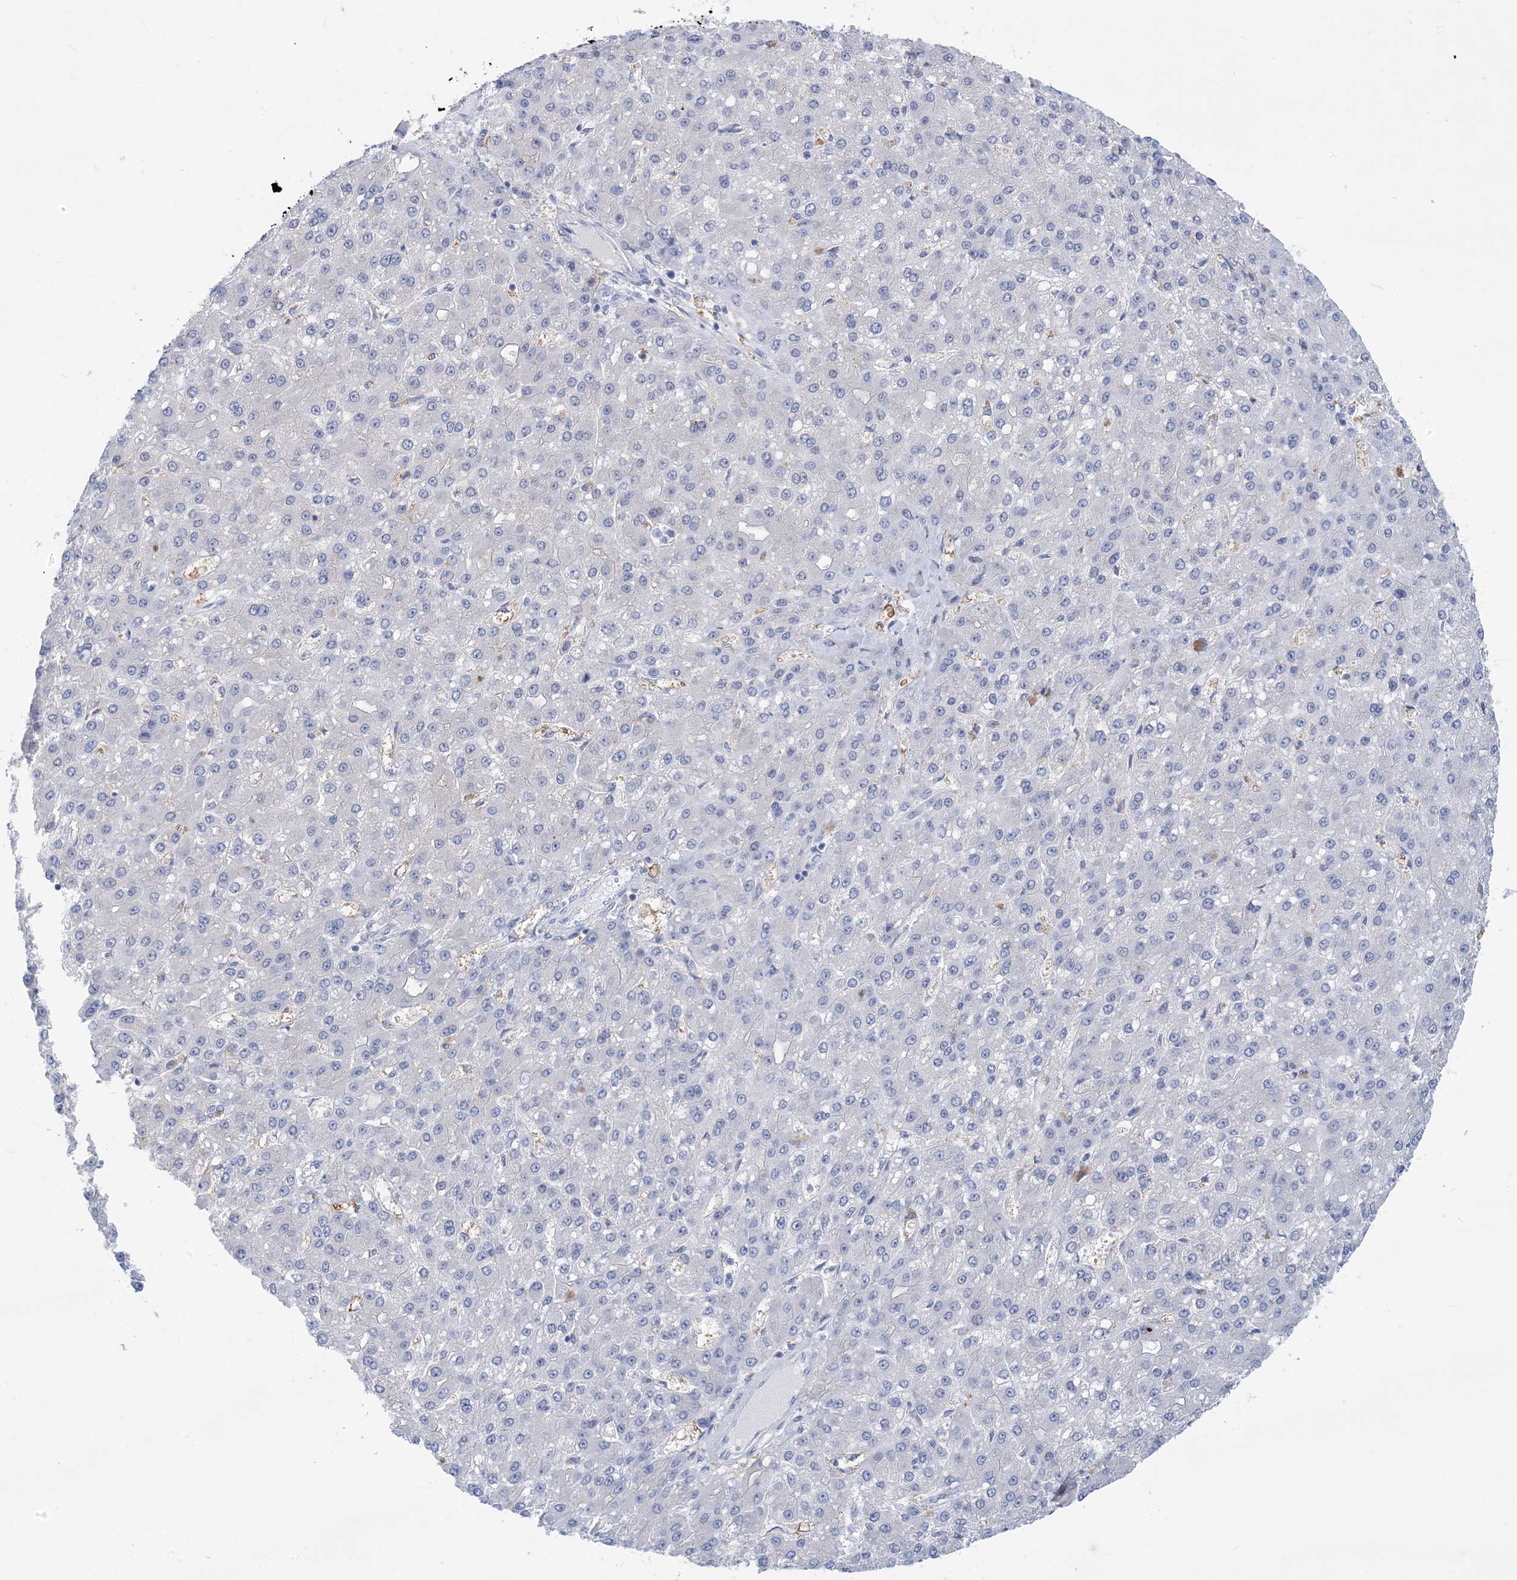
{"staining": {"intensity": "negative", "quantity": "none", "location": "none"}, "tissue": "liver cancer", "cell_type": "Tumor cells", "image_type": "cancer", "snomed": [{"axis": "morphology", "description": "Carcinoma, Hepatocellular, NOS"}, {"axis": "topography", "description": "Liver"}], "caption": "Tumor cells show no significant protein staining in hepatocellular carcinoma (liver).", "gene": "SH3YL1", "patient": {"sex": "male", "age": 67}}